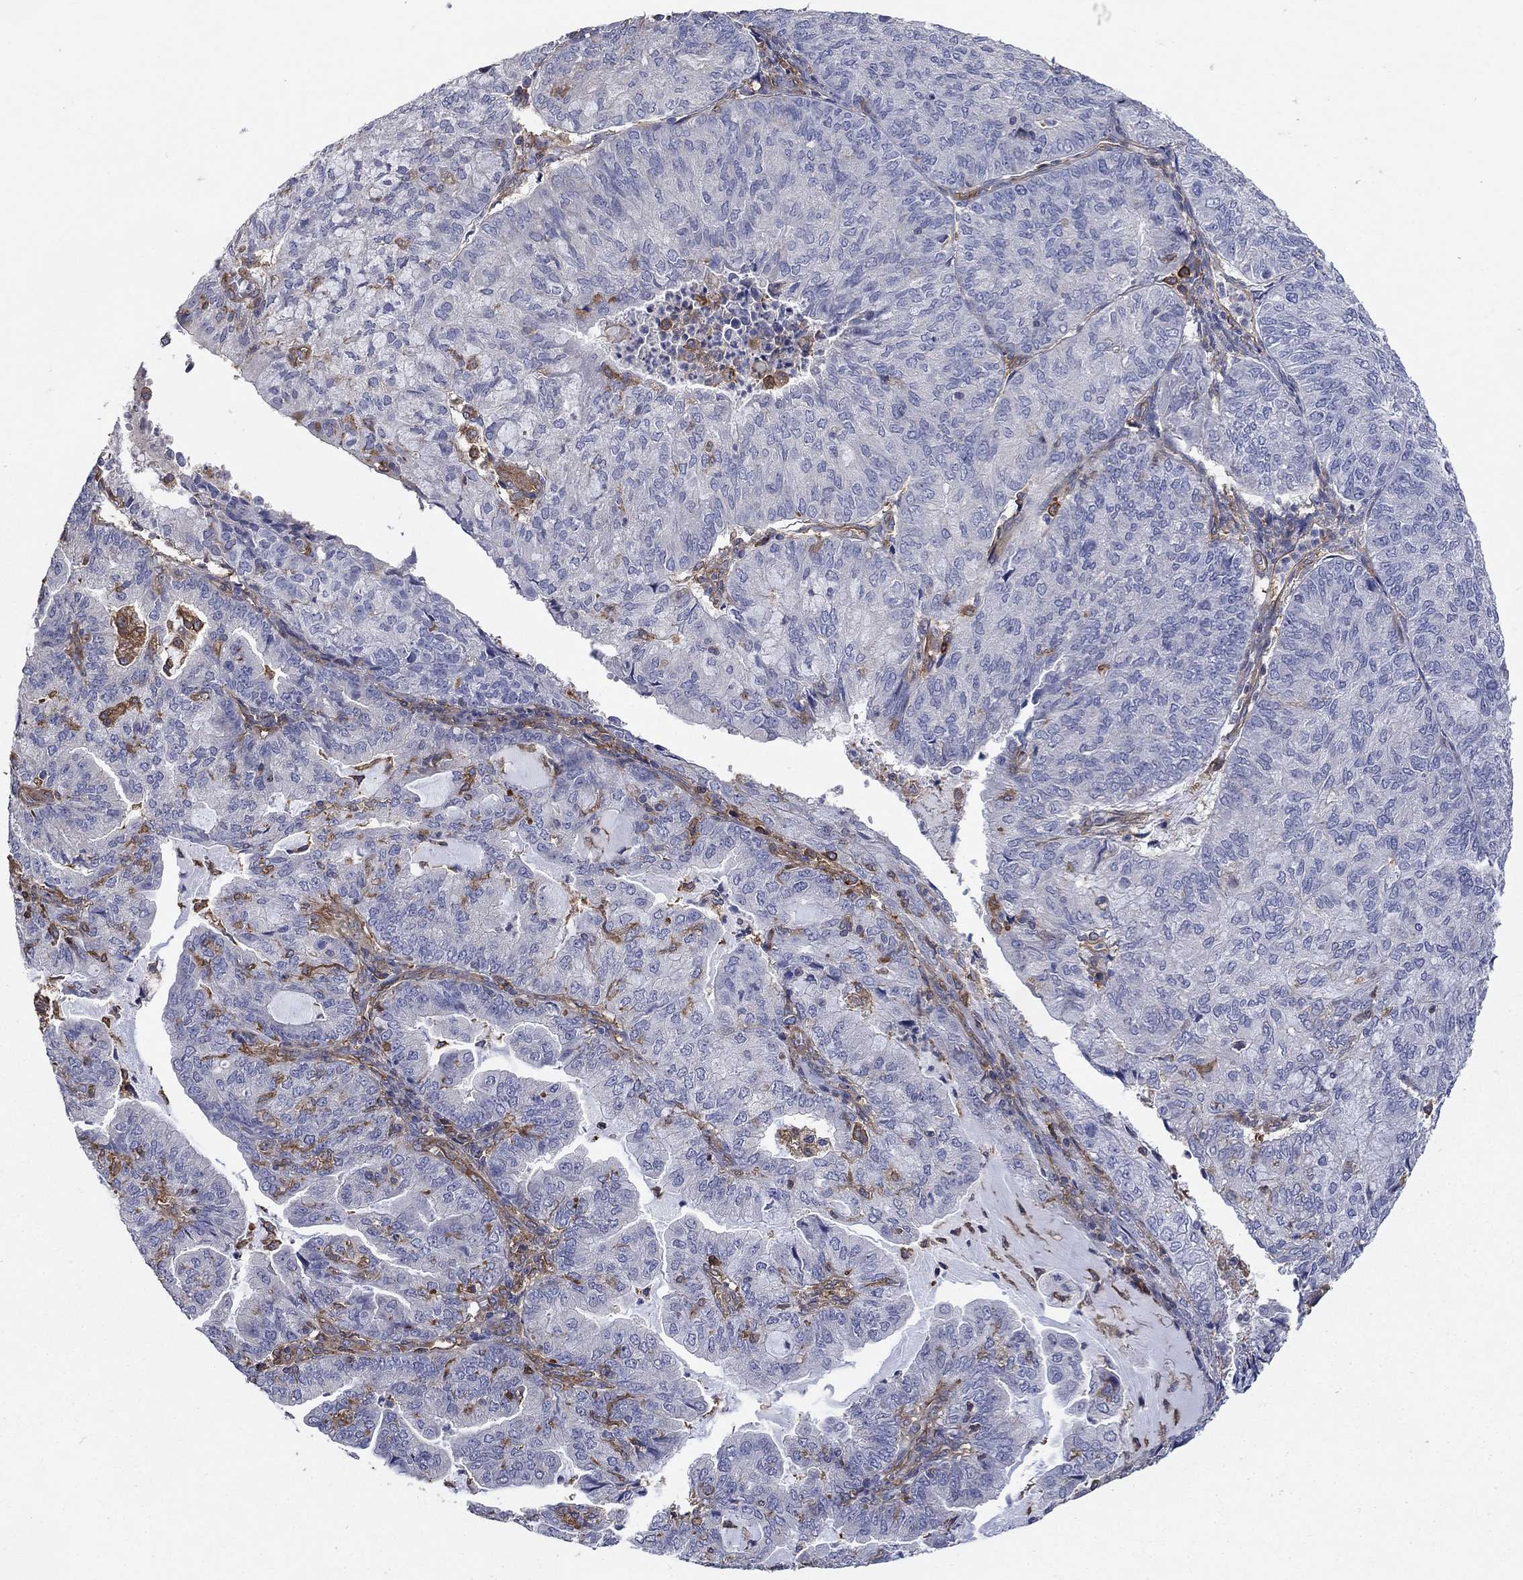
{"staining": {"intensity": "weak", "quantity": "<25%", "location": "cytoplasmic/membranous"}, "tissue": "endometrial cancer", "cell_type": "Tumor cells", "image_type": "cancer", "snomed": [{"axis": "morphology", "description": "Adenocarcinoma, NOS"}, {"axis": "topography", "description": "Endometrium"}], "caption": "Tumor cells show no significant protein expression in adenocarcinoma (endometrial). Brightfield microscopy of immunohistochemistry (IHC) stained with DAB (3,3'-diaminobenzidine) (brown) and hematoxylin (blue), captured at high magnification.", "gene": "DPYSL2", "patient": {"sex": "female", "age": 82}}